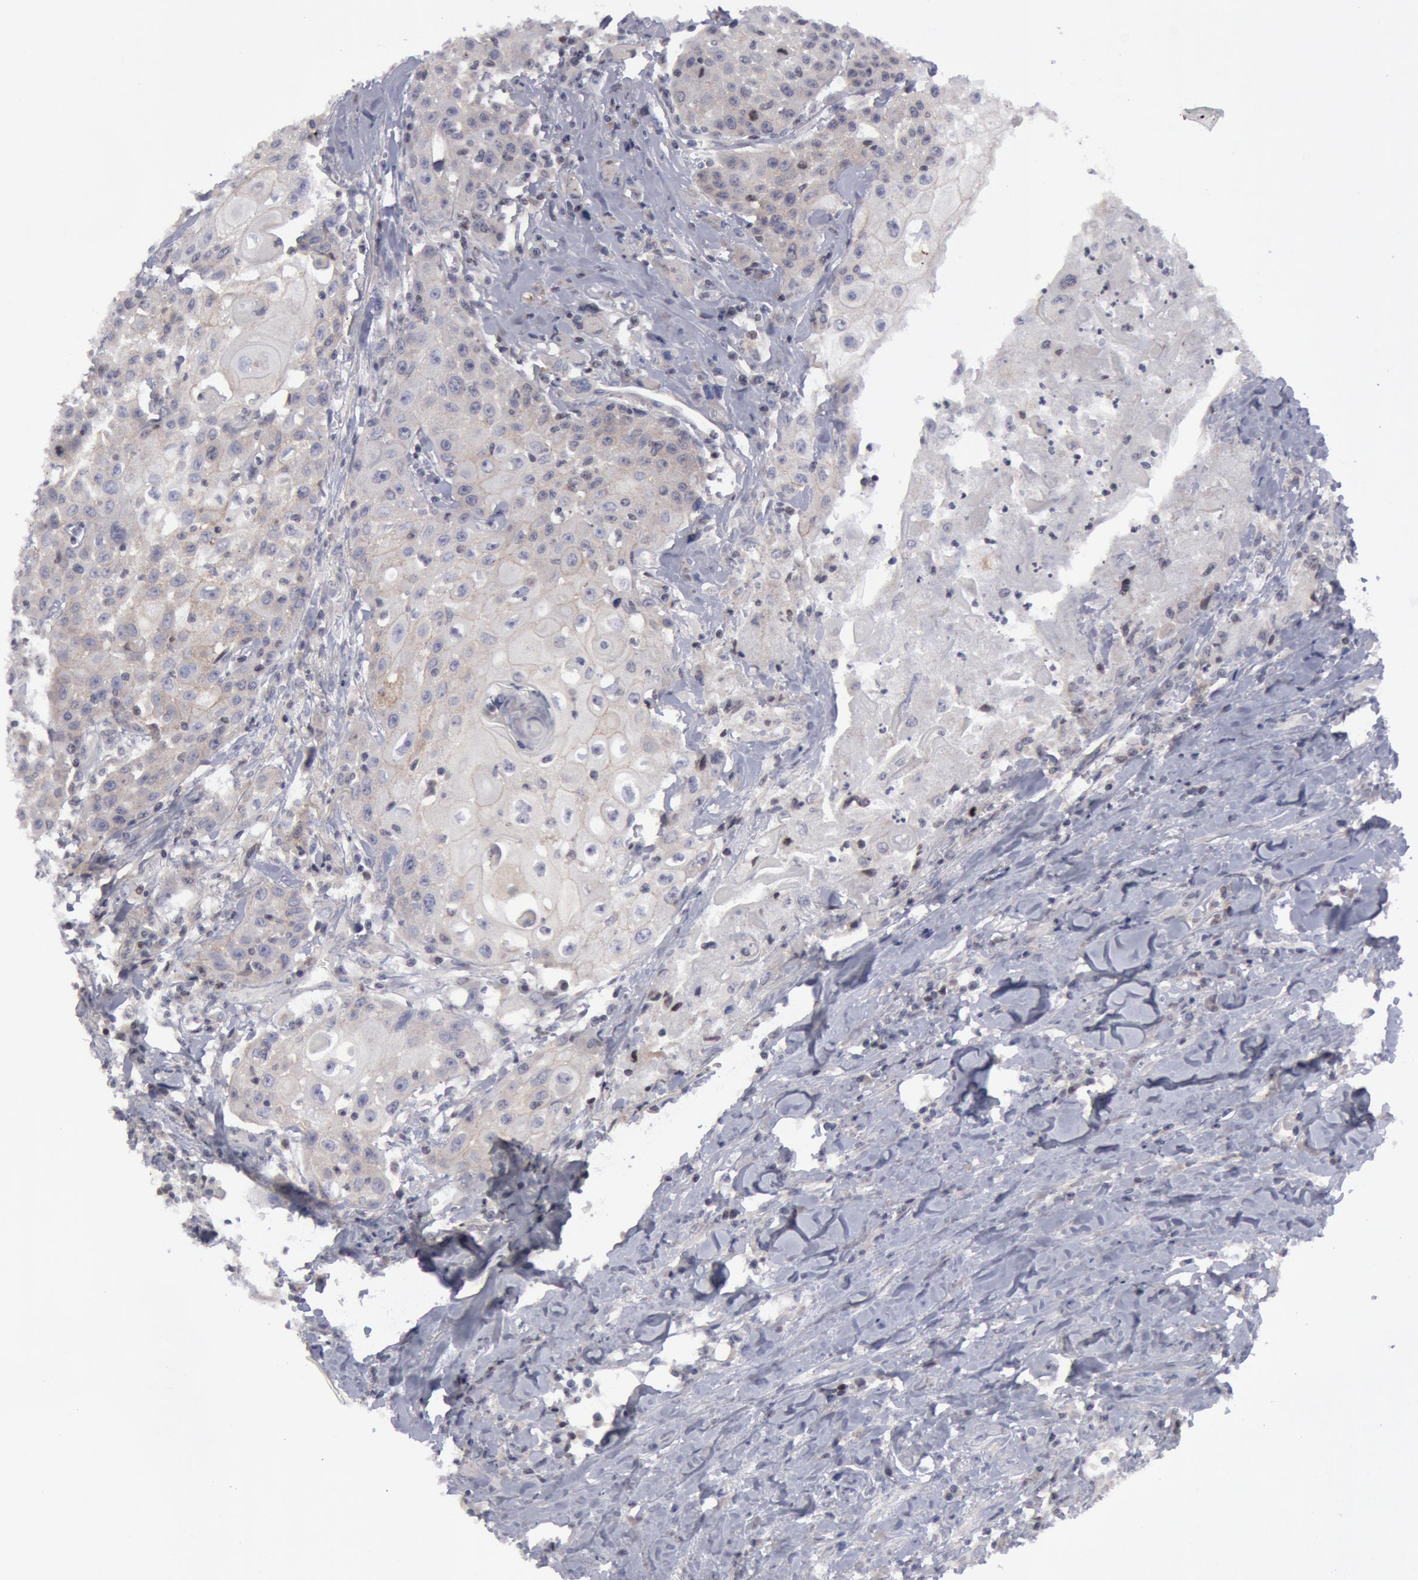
{"staining": {"intensity": "negative", "quantity": "none", "location": "none"}, "tissue": "head and neck cancer", "cell_type": "Tumor cells", "image_type": "cancer", "snomed": [{"axis": "morphology", "description": "Squamous cell carcinoma, NOS"}, {"axis": "topography", "description": "Oral tissue"}, {"axis": "topography", "description": "Head-Neck"}], "caption": "DAB (3,3'-diaminobenzidine) immunohistochemical staining of head and neck cancer (squamous cell carcinoma) reveals no significant expression in tumor cells.", "gene": "ERBB2", "patient": {"sex": "female", "age": 82}}